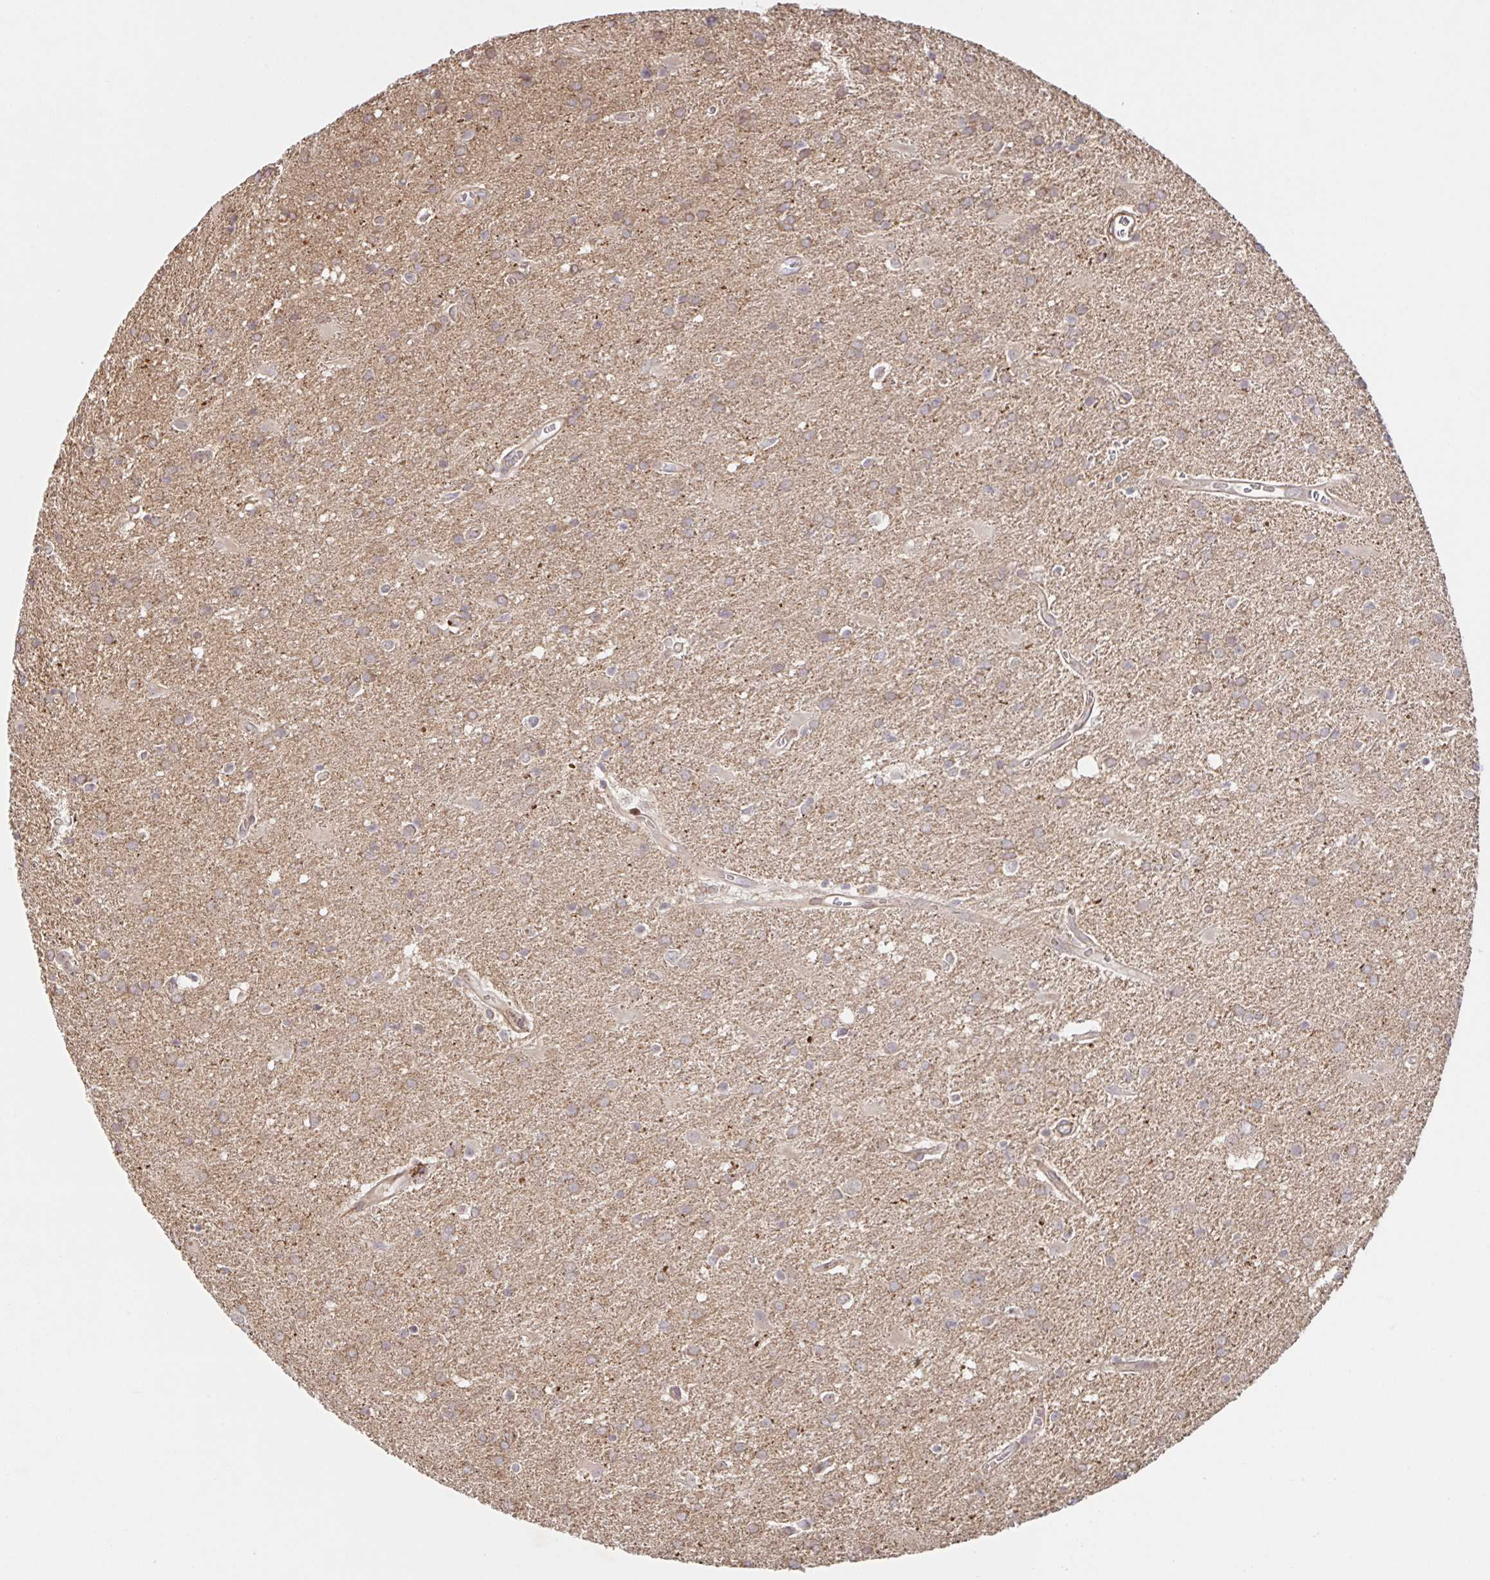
{"staining": {"intensity": "weak", "quantity": "25%-75%", "location": "cytoplasmic/membranous"}, "tissue": "glioma", "cell_type": "Tumor cells", "image_type": "cancer", "snomed": [{"axis": "morphology", "description": "Glioma, malignant, Low grade"}, {"axis": "topography", "description": "Brain"}], "caption": "Weak cytoplasmic/membranous staining for a protein is present in approximately 25%-75% of tumor cells of malignant glioma (low-grade) using immunohistochemistry.", "gene": "AACS", "patient": {"sex": "male", "age": 66}}